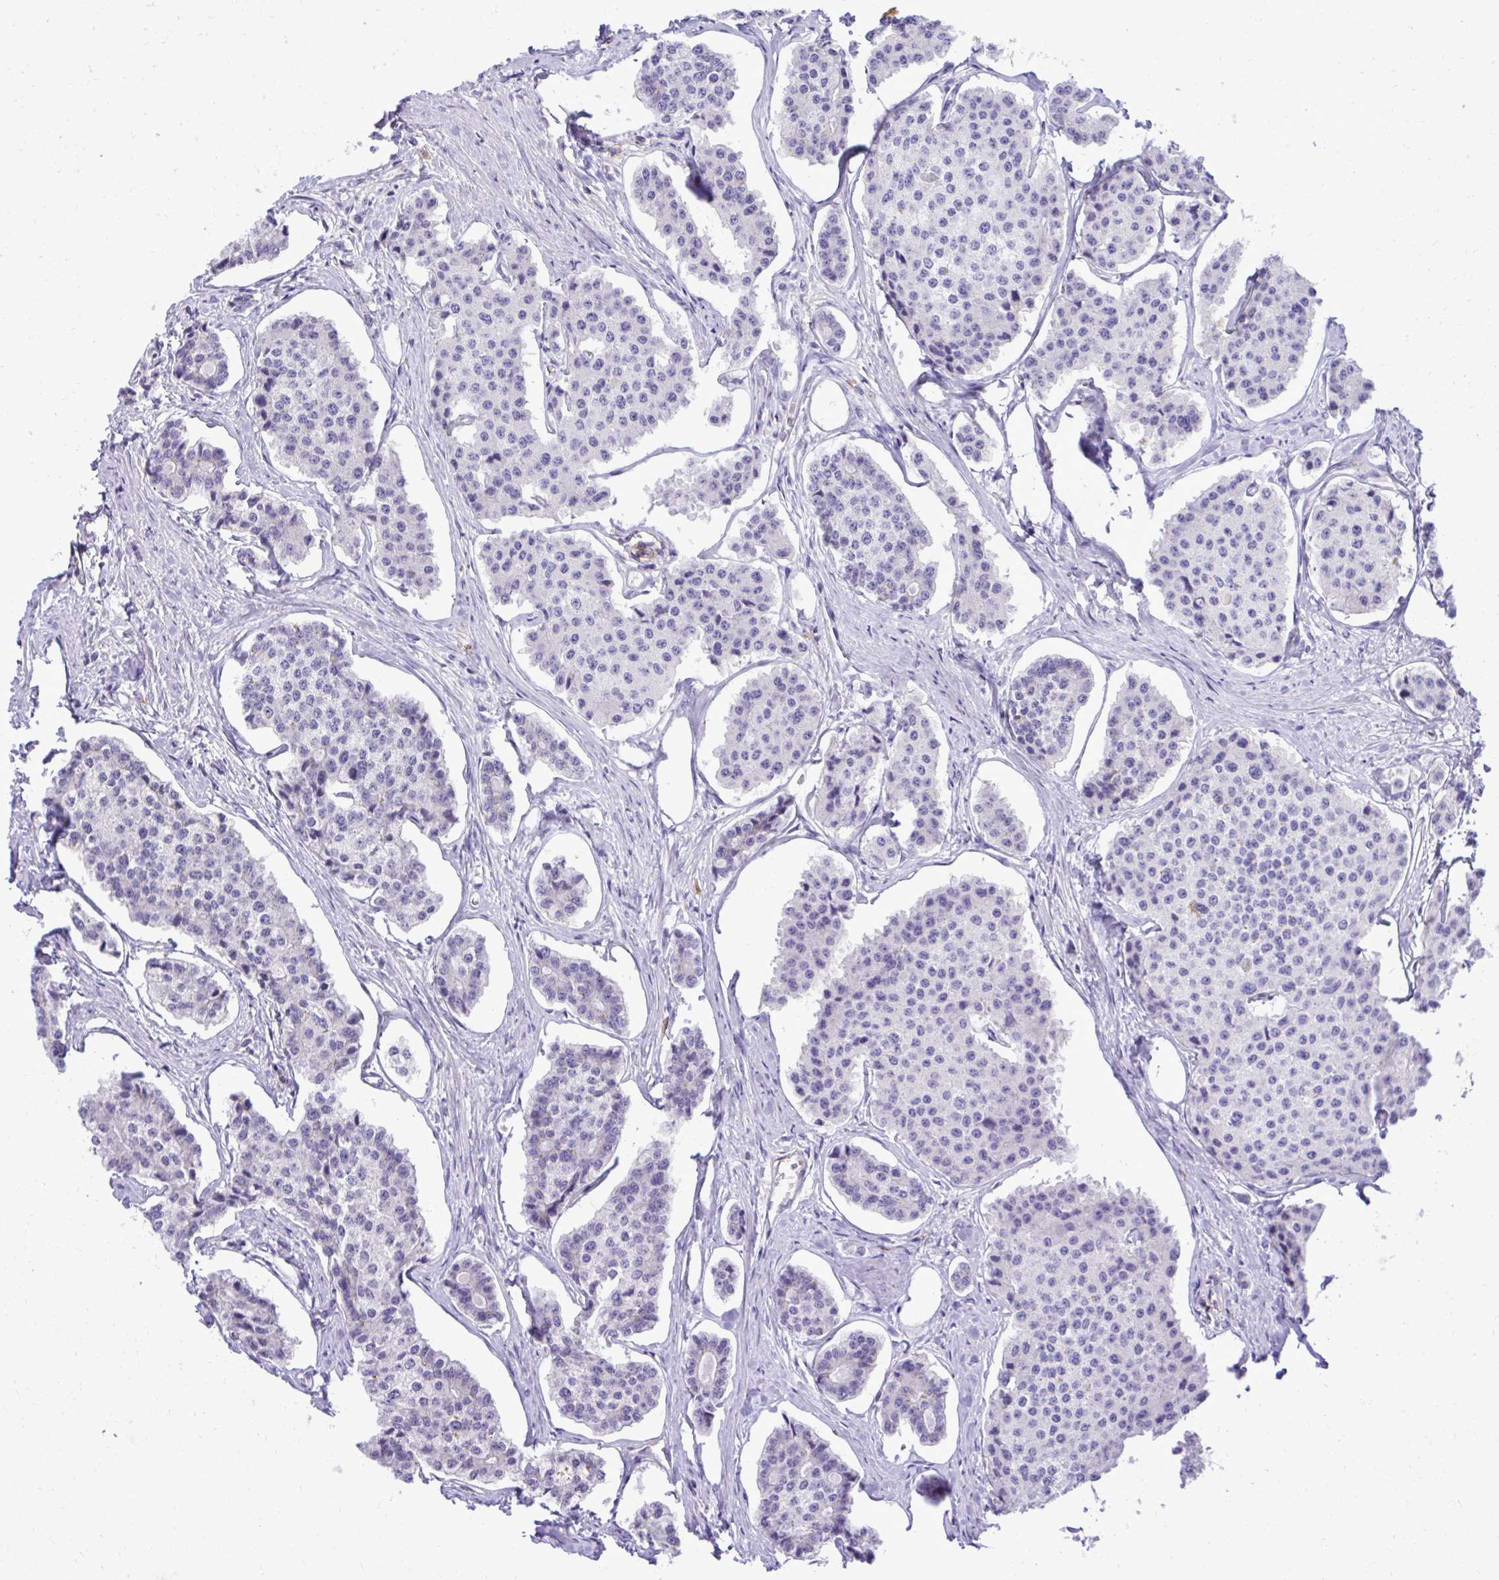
{"staining": {"intensity": "negative", "quantity": "none", "location": "none"}, "tissue": "carcinoid", "cell_type": "Tumor cells", "image_type": "cancer", "snomed": [{"axis": "morphology", "description": "Carcinoid, malignant, NOS"}, {"axis": "topography", "description": "Small intestine"}], "caption": "Immunohistochemistry histopathology image of human carcinoid (malignant) stained for a protein (brown), which displays no positivity in tumor cells.", "gene": "PITPNM3", "patient": {"sex": "female", "age": 65}}